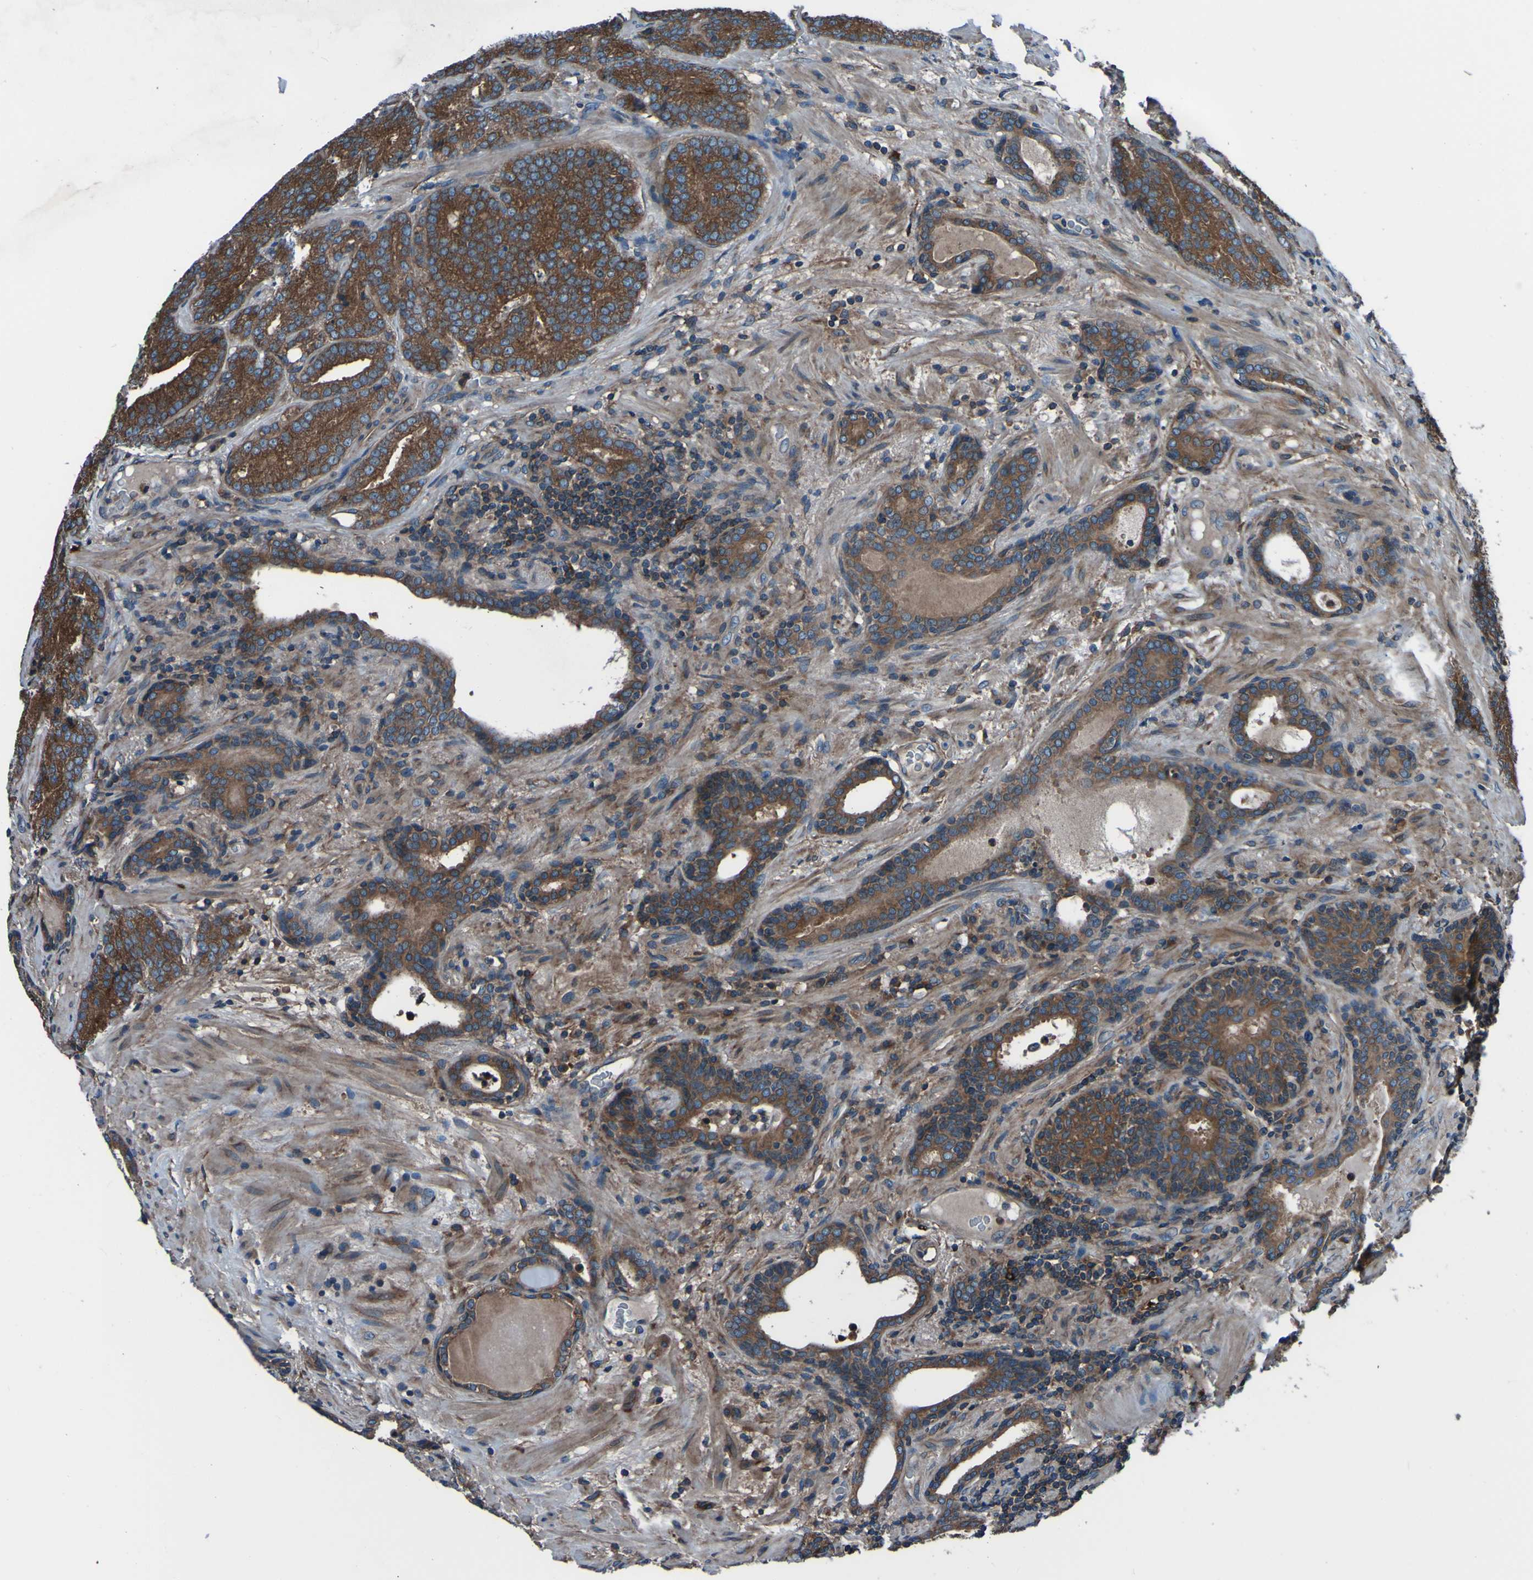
{"staining": {"intensity": "strong", "quantity": ">75%", "location": "cytoplasmic/membranous"}, "tissue": "prostate cancer", "cell_type": "Tumor cells", "image_type": "cancer", "snomed": [{"axis": "morphology", "description": "Adenocarcinoma, High grade"}, {"axis": "topography", "description": "Prostate"}], "caption": "The image displays immunohistochemical staining of prostate cancer. There is strong cytoplasmic/membranous expression is present in about >75% of tumor cells.", "gene": "RAB5B", "patient": {"sex": "male", "age": 61}}